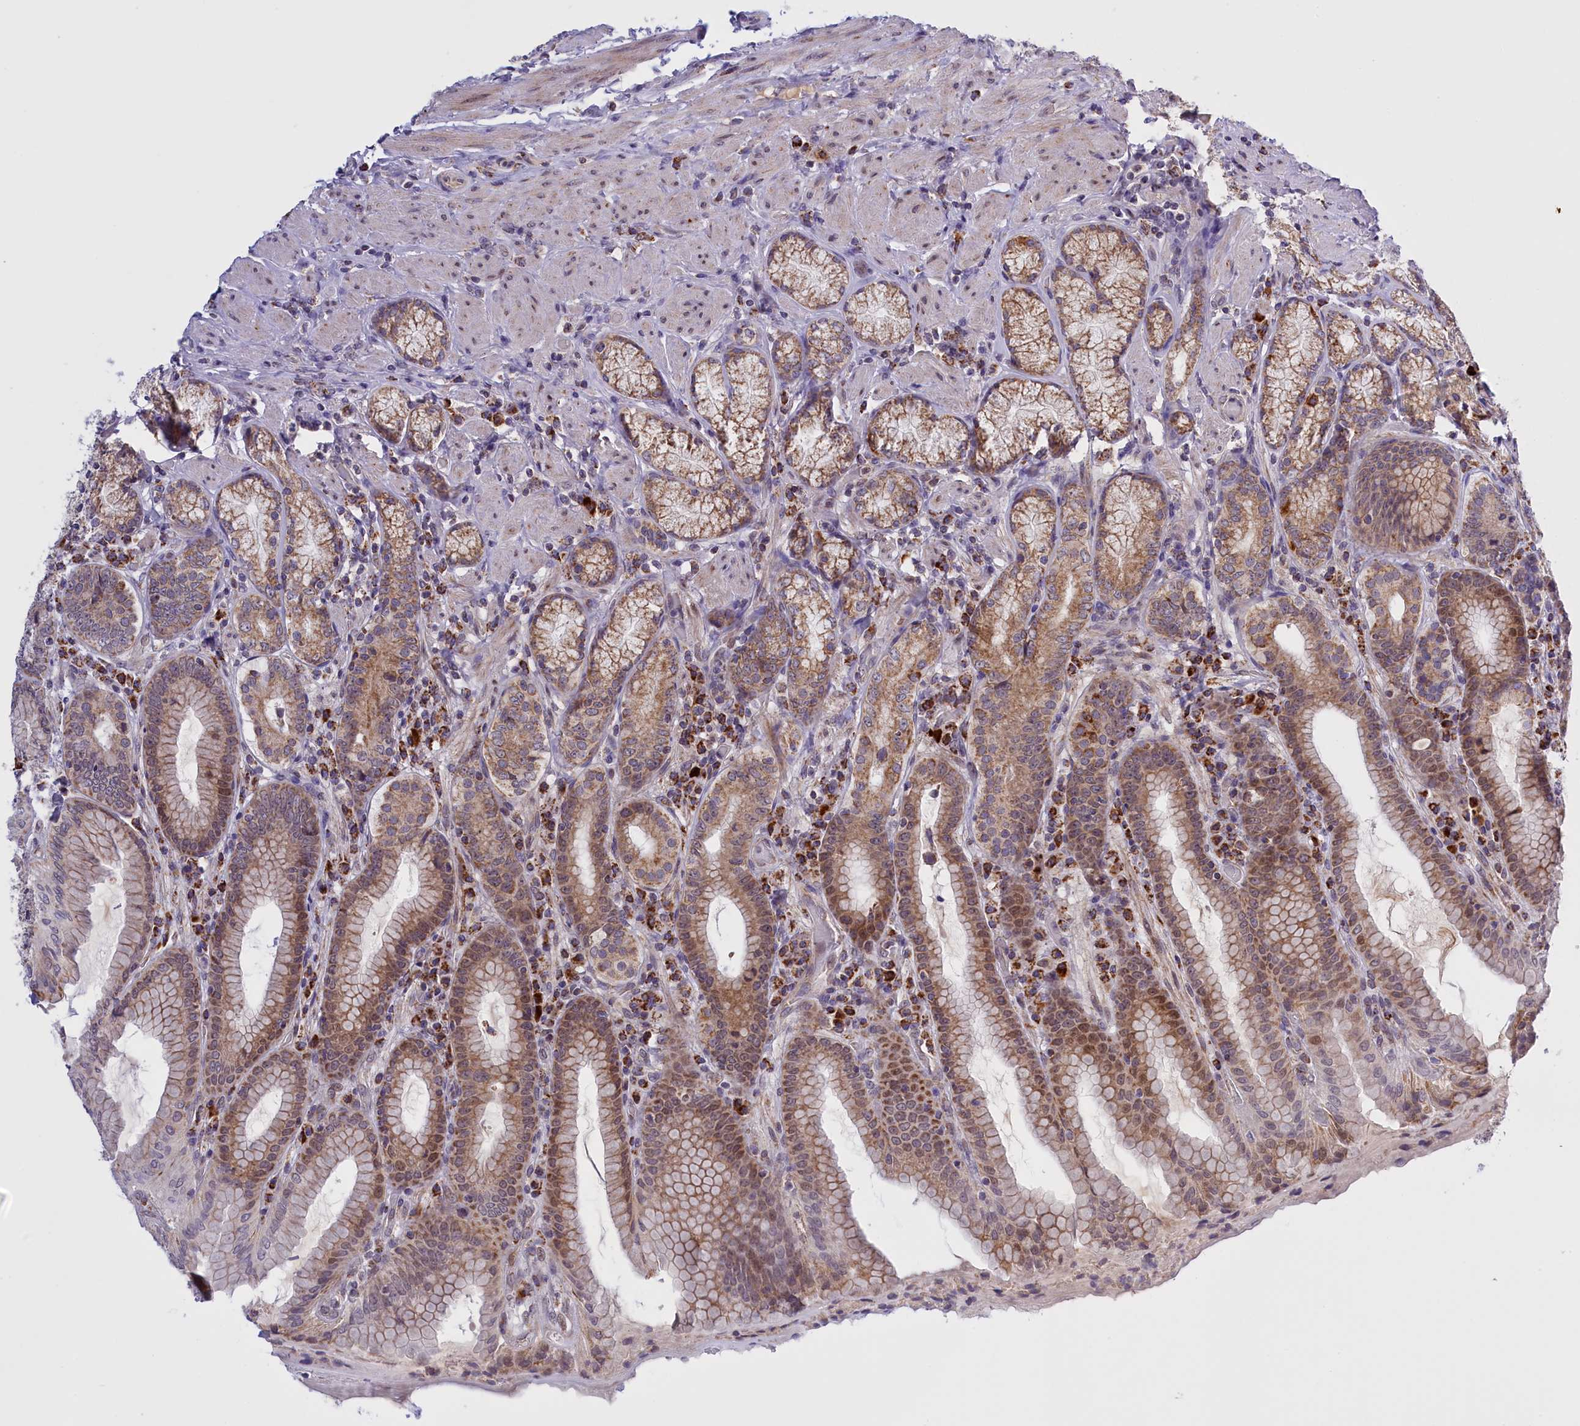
{"staining": {"intensity": "strong", "quantity": "25%-75%", "location": "cytoplasmic/membranous,nuclear"}, "tissue": "stomach", "cell_type": "Glandular cells", "image_type": "normal", "snomed": [{"axis": "morphology", "description": "Normal tissue, NOS"}, {"axis": "topography", "description": "Stomach, upper"}, {"axis": "topography", "description": "Stomach, lower"}], "caption": "Approximately 25%-75% of glandular cells in normal stomach demonstrate strong cytoplasmic/membranous,nuclear protein positivity as visualized by brown immunohistochemical staining.", "gene": "FAM149B1", "patient": {"sex": "female", "age": 76}}